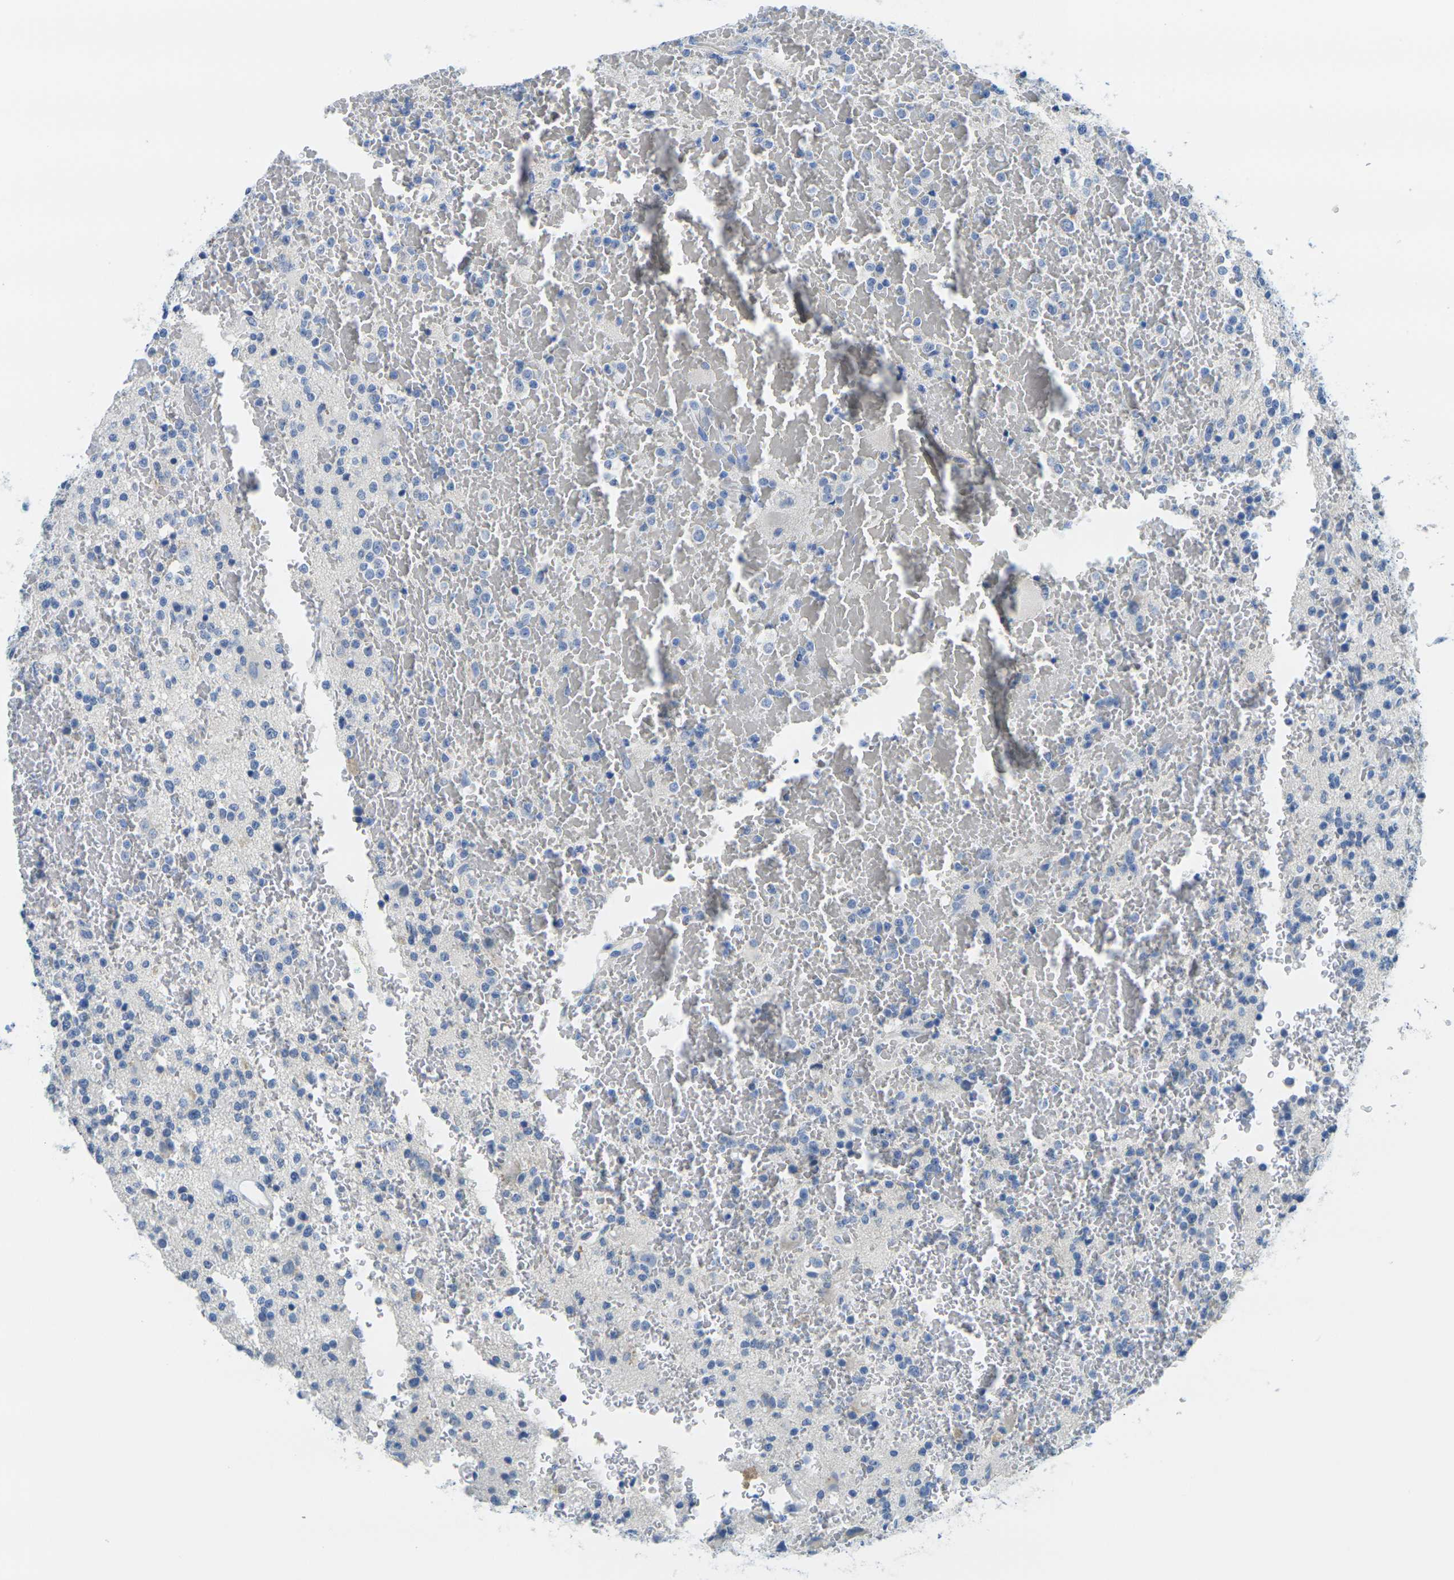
{"staining": {"intensity": "negative", "quantity": "none", "location": "none"}, "tissue": "glioma", "cell_type": "Tumor cells", "image_type": "cancer", "snomed": [{"axis": "morphology", "description": "Glioma, malignant, High grade"}, {"axis": "topography", "description": "Brain"}], "caption": "Immunohistochemistry of human high-grade glioma (malignant) demonstrates no positivity in tumor cells.", "gene": "FAM3D", "patient": {"sex": "male", "age": 47}}